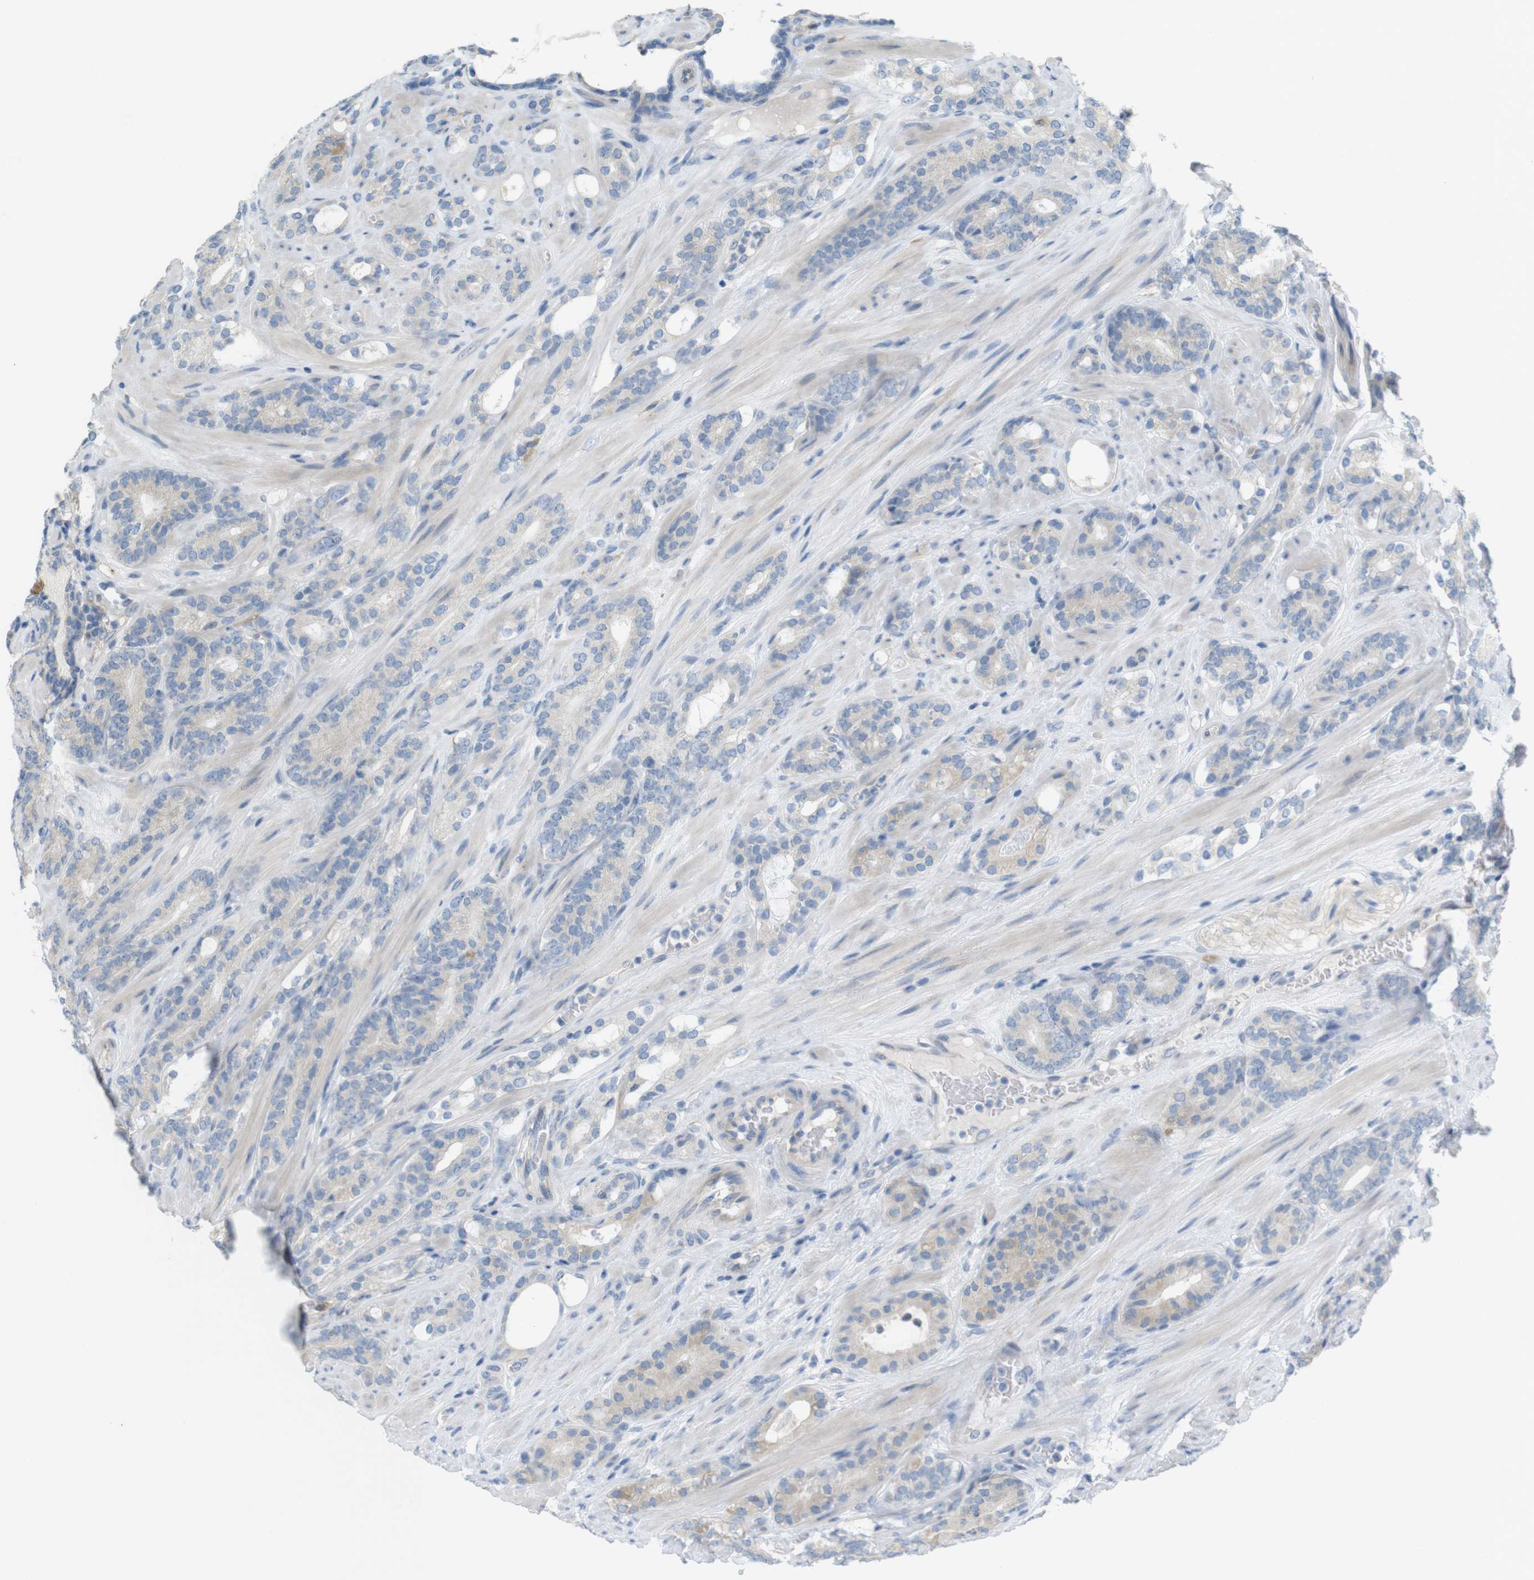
{"staining": {"intensity": "negative", "quantity": "none", "location": "none"}, "tissue": "prostate cancer", "cell_type": "Tumor cells", "image_type": "cancer", "snomed": [{"axis": "morphology", "description": "Adenocarcinoma, Low grade"}, {"axis": "topography", "description": "Prostate"}], "caption": "An immunohistochemistry image of prostate cancer (adenocarcinoma (low-grade)) is shown. There is no staining in tumor cells of prostate cancer (adenocarcinoma (low-grade)).", "gene": "TMEM41B", "patient": {"sex": "male", "age": 63}}